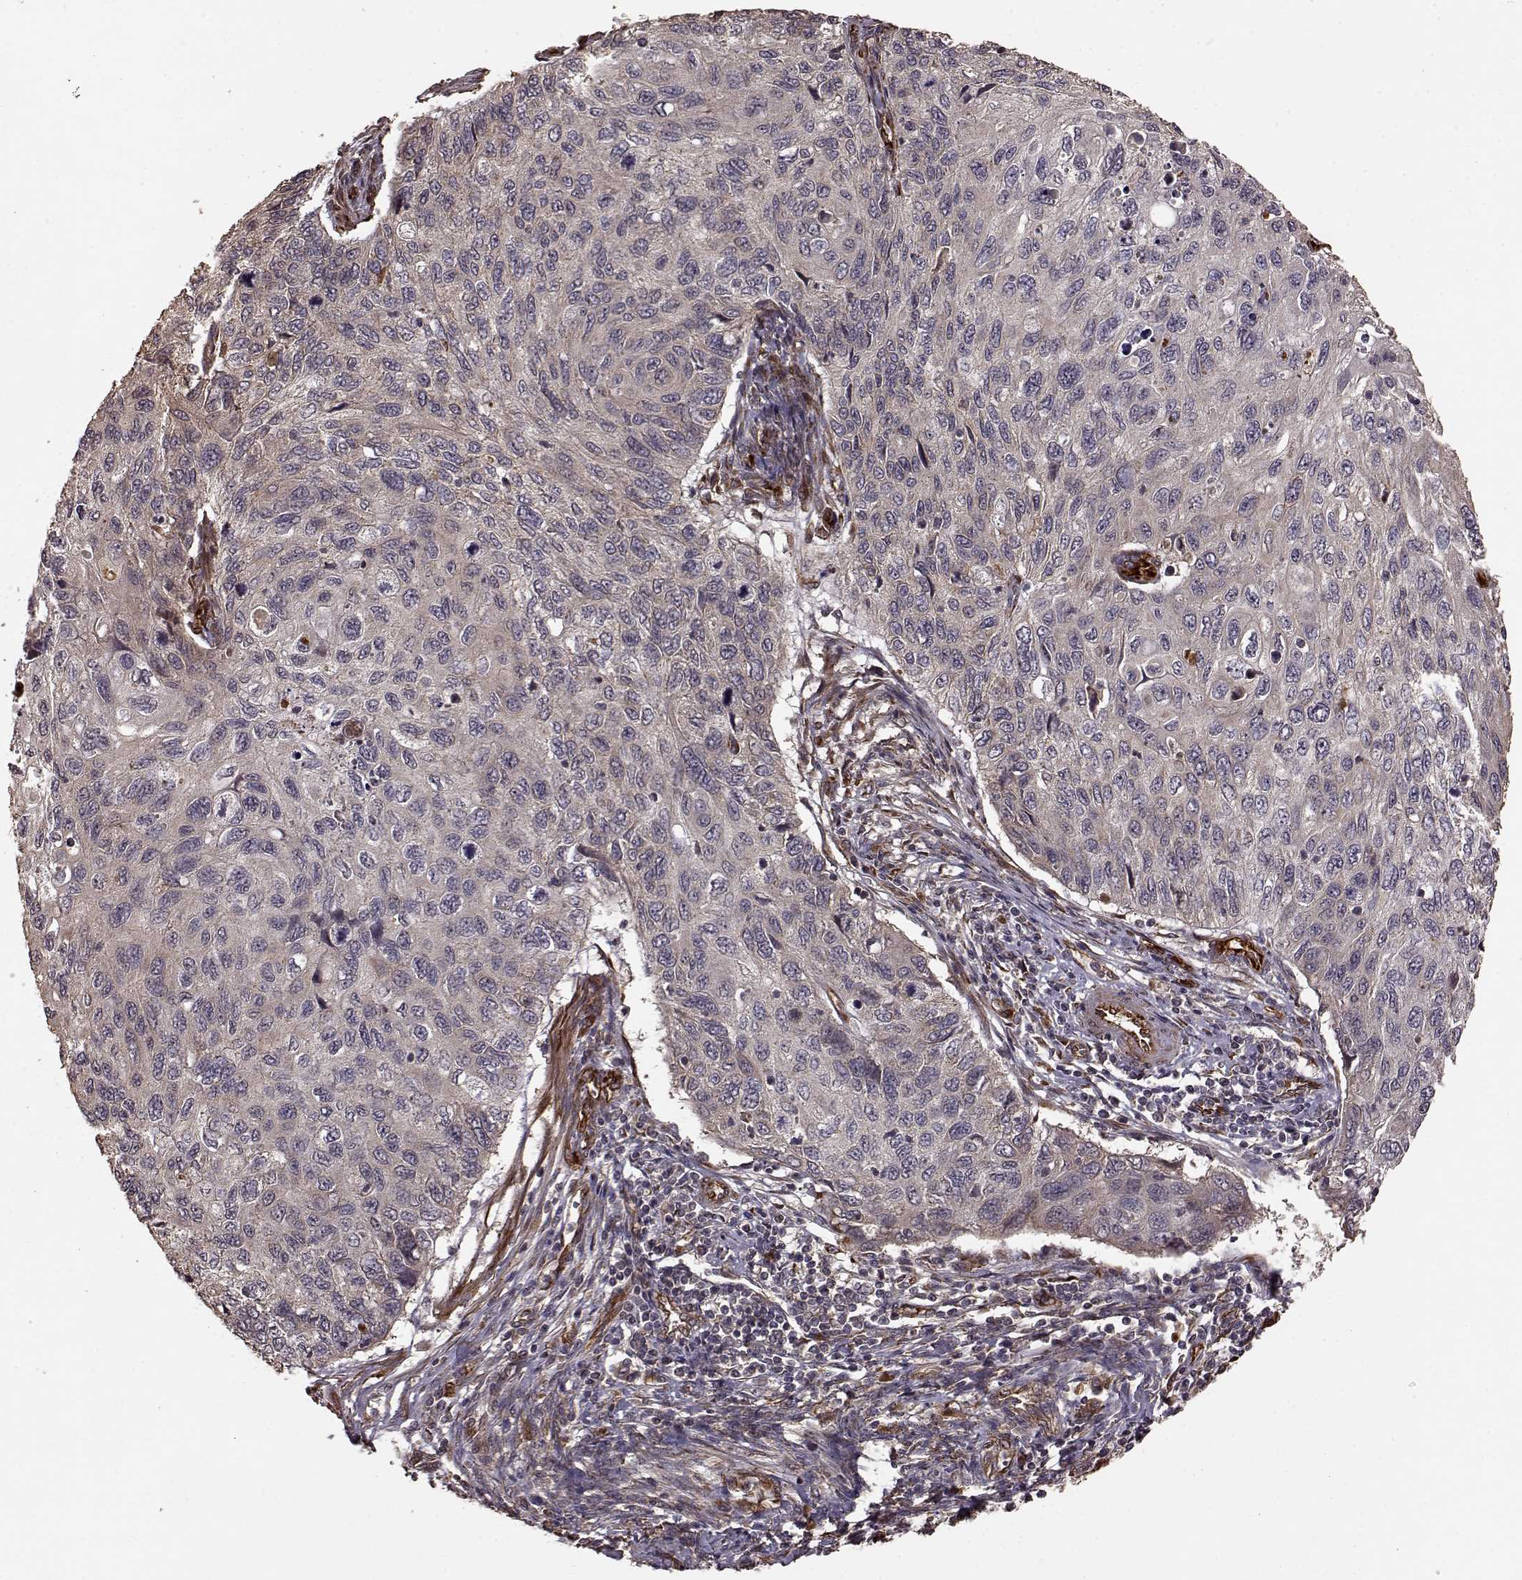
{"staining": {"intensity": "negative", "quantity": "none", "location": "none"}, "tissue": "cervical cancer", "cell_type": "Tumor cells", "image_type": "cancer", "snomed": [{"axis": "morphology", "description": "Squamous cell carcinoma, NOS"}, {"axis": "topography", "description": "Cervix"}], "caption": "High power microscopy image of an immunohistochemistry (IHC) photomicrograph of cervical cancer (squamous cell carcinoma), revealing no significant staining in tumor cells. Brightfield microscopy of immunohistochemistry (IHC) stained with DAB (brown) and hematoxylin (blue), captured at high magnification.", "gene": "FSTL1", "patient": {"sex": "female", "age": 70}}